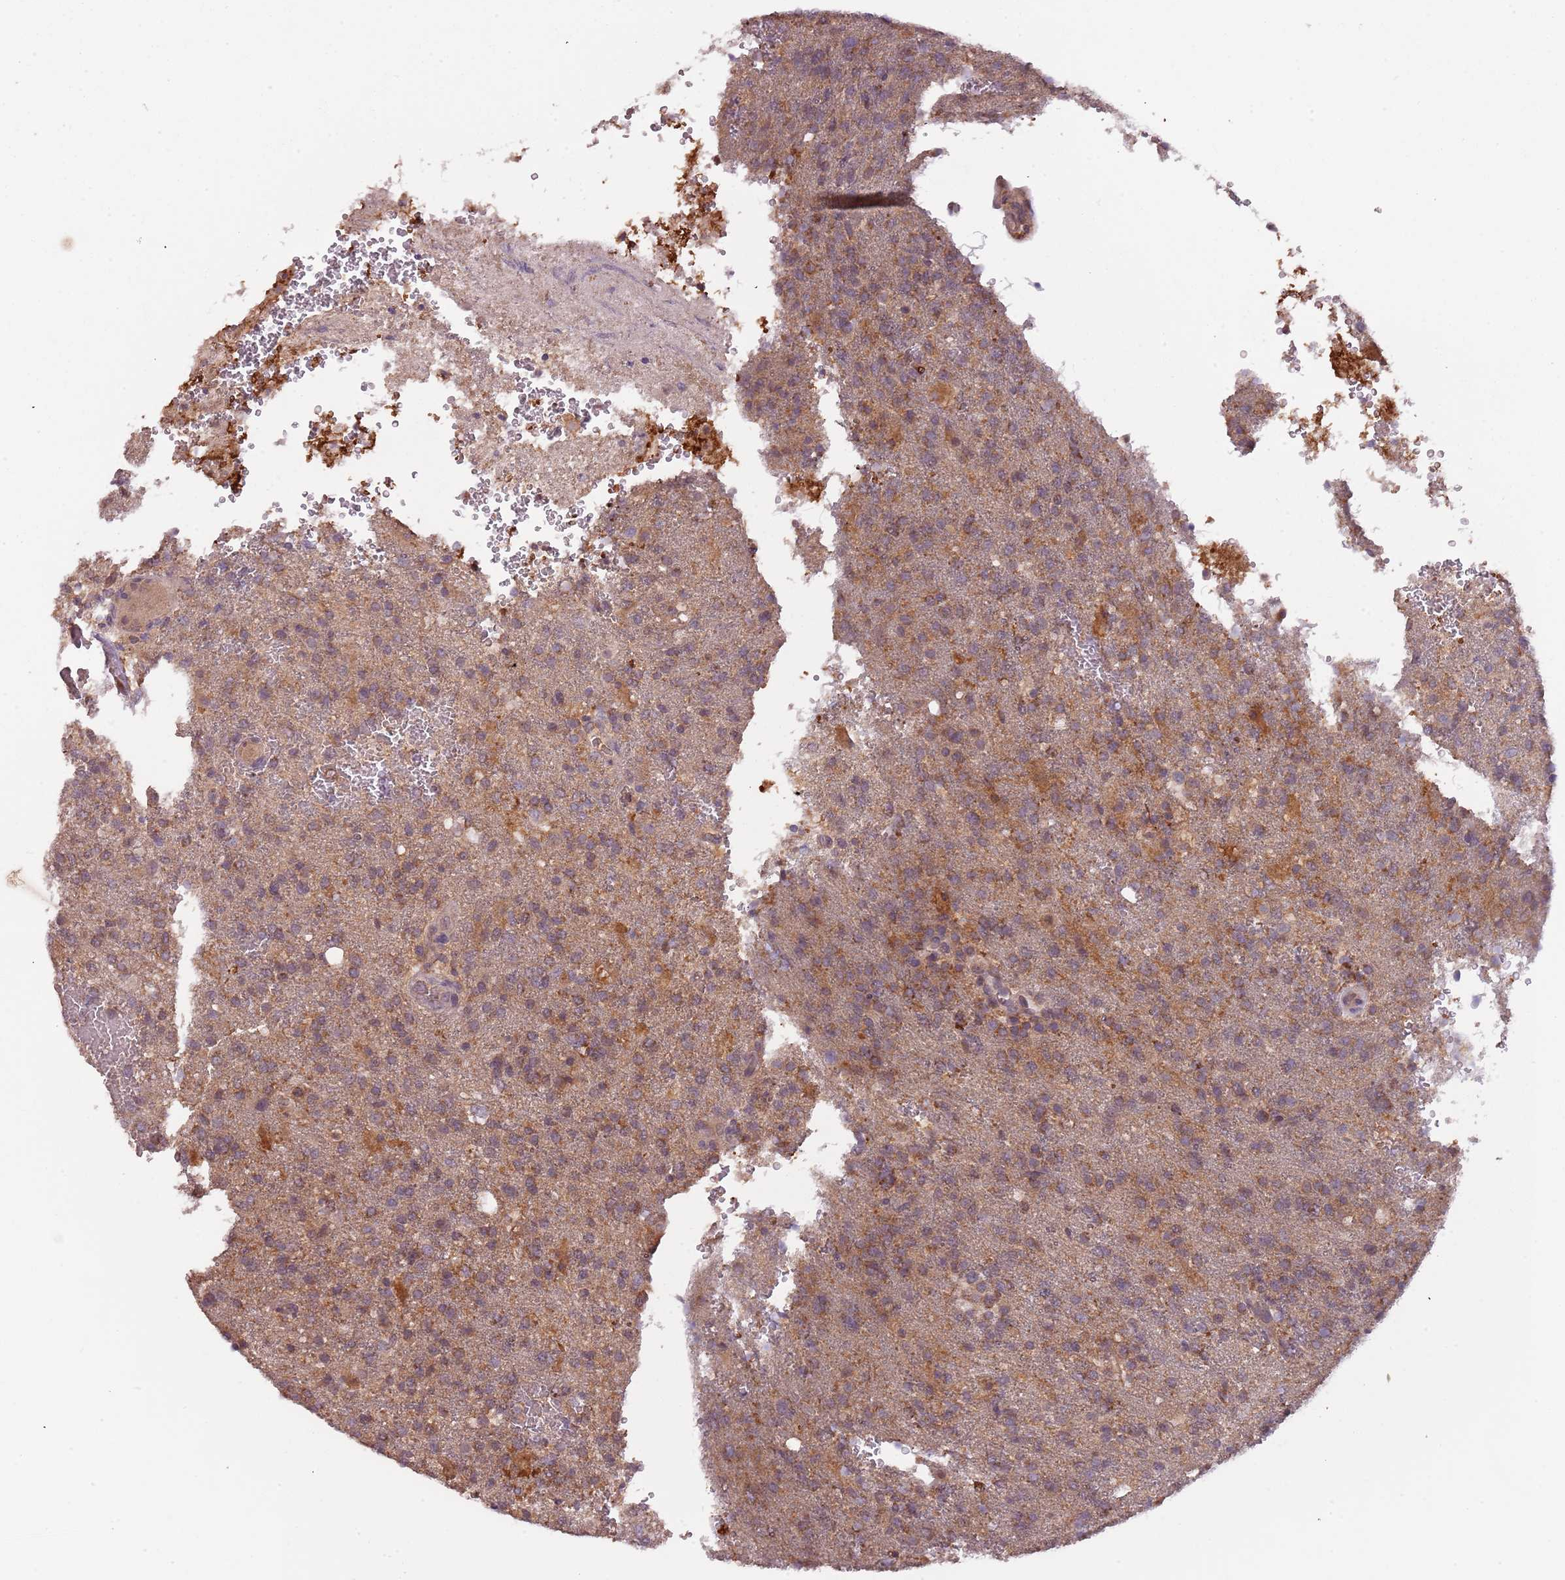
{"staining": {"intensity": "moderate", "quantity": ">75%", "location": "cytoplasmic/membranous"}, "tissue": "glioma", "cell_type": "Tumor cells", "image_type": "cancer", "snomed": [{"axis": "morphology", "description": "Glioma, malignant, High grade"}, {"axis": "topography", "description": "Brain"}], "caption": "About >75% of tumor cells in human malignant glioma (high-grade) demonstrate moderate cytoplasmic/membranous protein expression as visualized by brown immunohistochemical staining.", "gene": "FECH", "patient": {"sex": "female", "age": 74}}